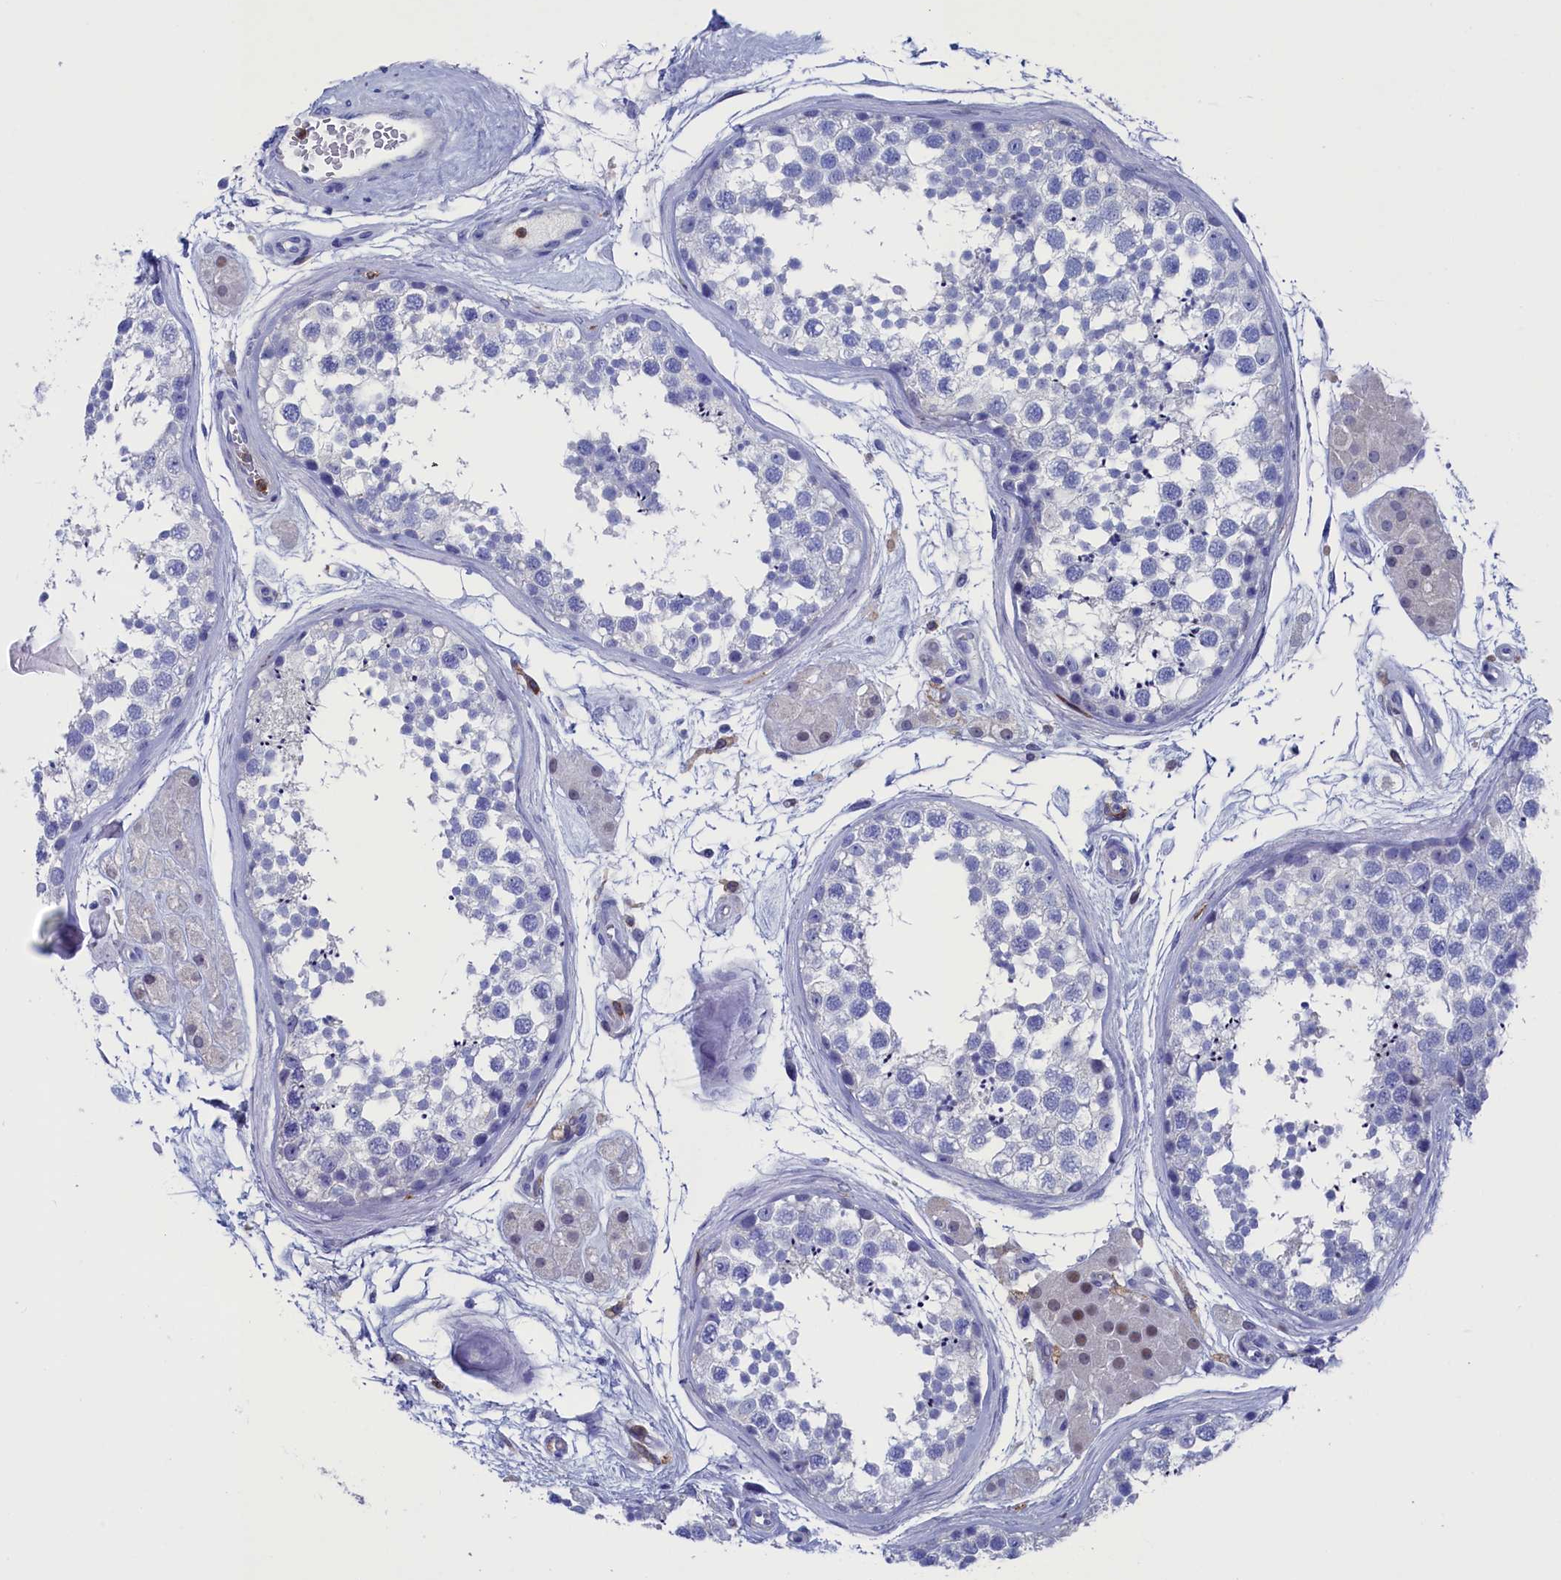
{"staining": {"intensity": "negative", "quantity": "none", "location": "none"}, "tissue": "testis", "cell_type": "Cells in seminiferous ducts", "image_type": "normal", "snomed": [{"axis": "morphology", "description": "Normal tissue, NOS"}, {"axis": "topography", "description": "Testis"}], "caption": "A high-resolution image shows immunohistochemistry staining of benign testis, which shows no significant staining in cells in seminiferous ducts. (DAB (3,3'-diaminobenzidine) immunohistochemistry (IHC) with hematoxylin counter stain).", "gene": "TYROBP", "patient": {"sex": "male", "age": 56}}